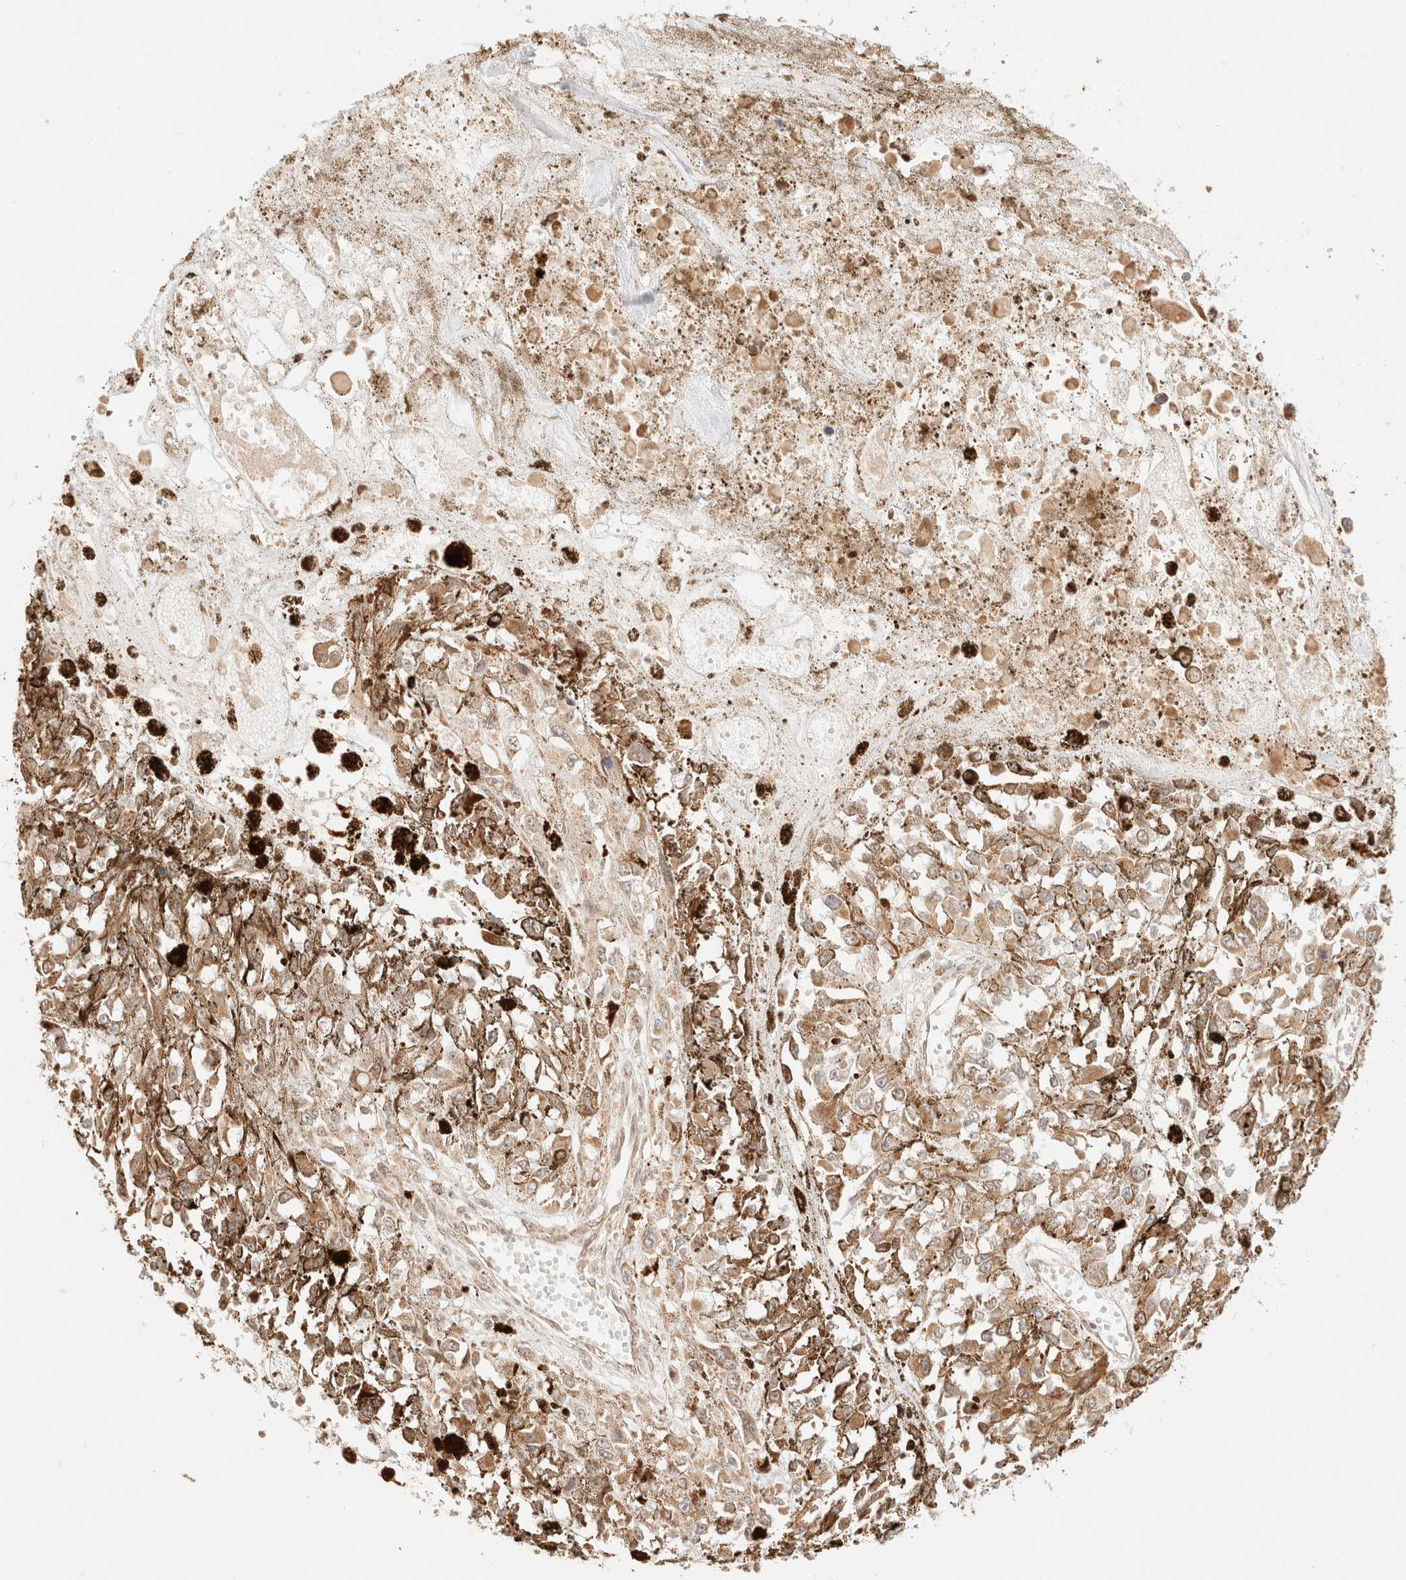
{"staining": {"intensity": "moderate", "quantity": ">75%", "location": "cytoplasmic/membranous"}, "tissue": "melanoma", "cell_type": "Tumor cells", "image_type": "cancer", "snomed": [{"axis": "morphology", "description": "Malignant melanoma, Metastatic site"}, {"axis": "topography", "description": "Lymph node"}], "caption": "A micrograph of melanoma stained for a protein displays moderate cytoplasmic/membranous brown staining in tumor cells.", "gene": "TACO1", "patient": {"sex": "male", "age": 59}}